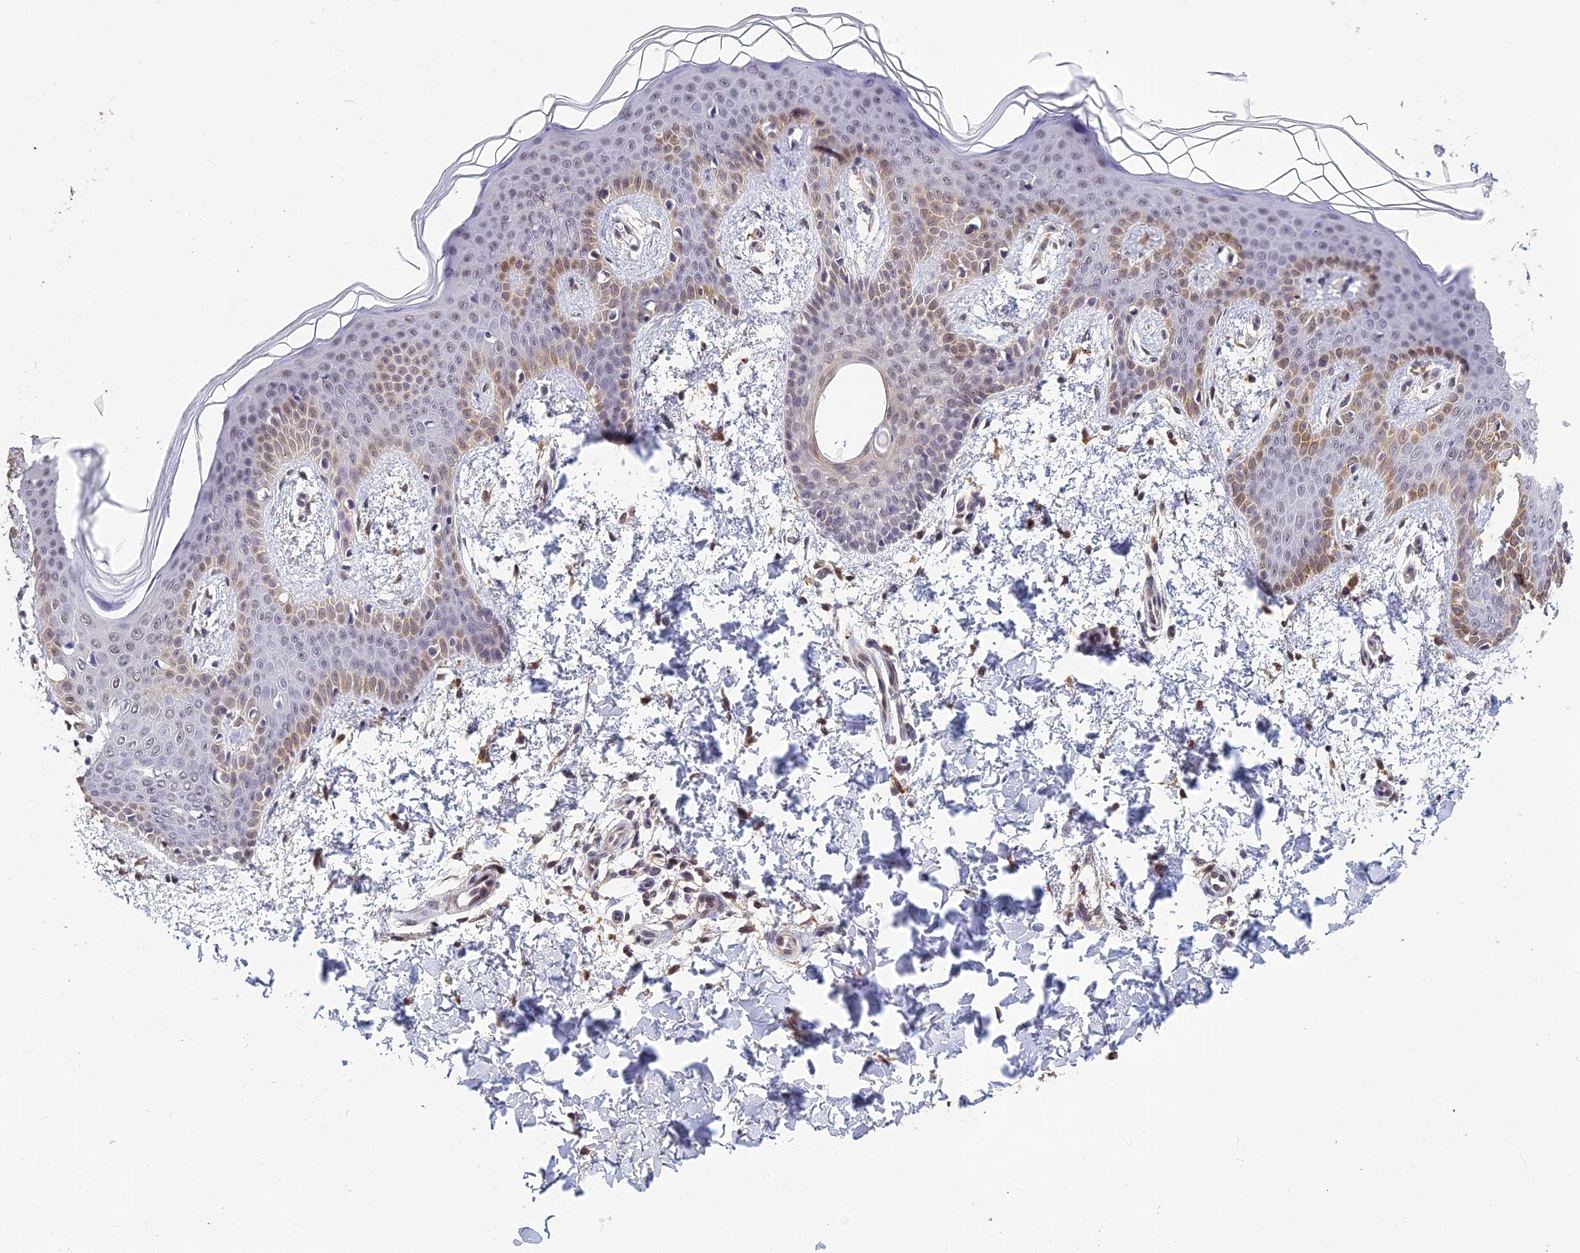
{"staining": {"intensity": "weak", "quantity": ">75%", "location": "cytoplasmic/membranous"}, "tissue": "skin", "cell_type": "Fibroblasts", "image_type": "normal", "snomed": [{"axis": "morphology", "description": "Normal tissue, NOS"}, {"axis": "topography", "description": "Skin"}], "caption": "Weak cytoplasmic/membranous positivity for a protein is appreciated in about >75% of fibroblasts of unremarkable skin using immunohistochemistry.", "gene": "MNS1", "patient": {"sex": "male", "age": 36}}